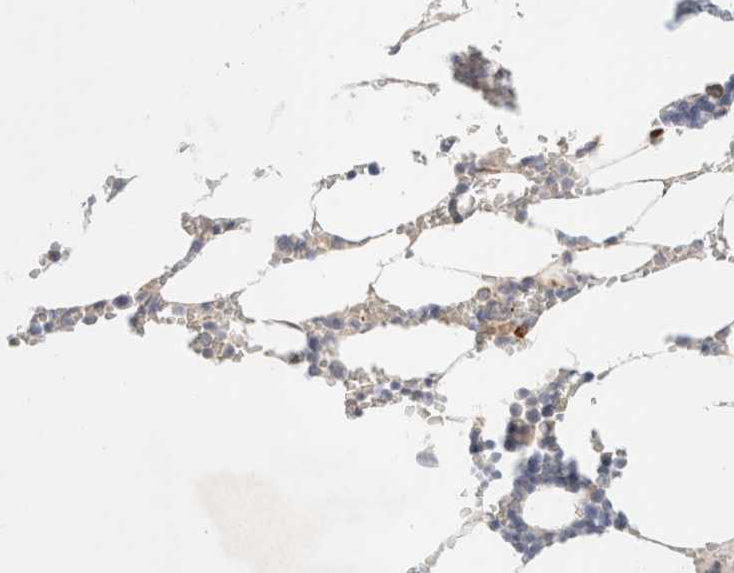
{"staining": {"intensity": "negative", "quantity": "none", "location": "none"}, "tissue": "bone marrow", "cell_type": "Hematopoietic cells", "image_type": "normal", "snomed": [{"axis": "morphology", "description": "Normal tissue, NOS"}, {"axis": "topography", "description": "Bone marrow"}], "caption": "The histopathology image displays no significant positivity in hematopoietic cells of bone marrow.", "gene": "SLC25A48", "patient": {"sex": "male", "age": 70}}